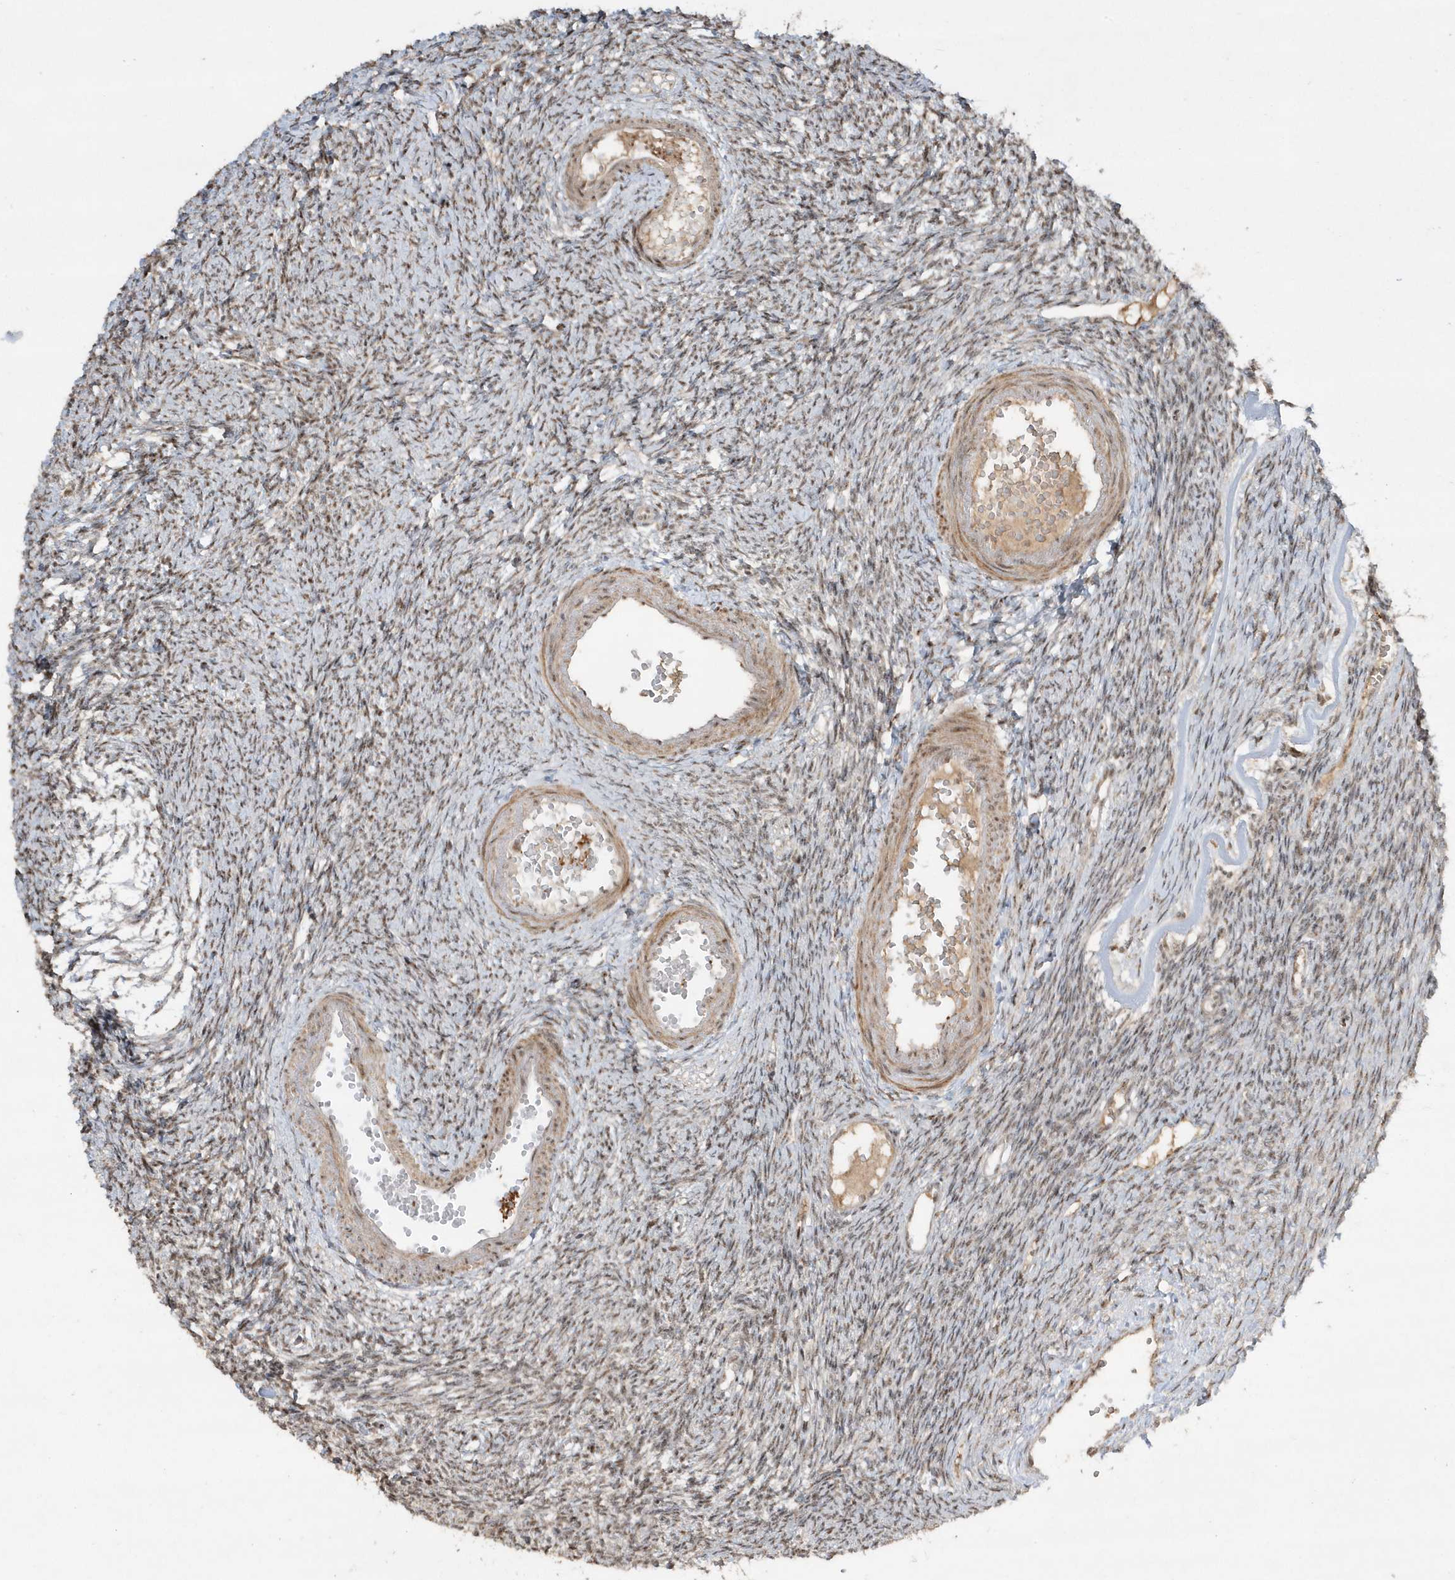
{"staining": {"intensity": "strong", "quantity": ">75%", "location": "nuclear"}, "tissue": "ovary", "cell_type": "Follicle cells", "image_type": "normal", "snomed": [{"axis": "morphology", "description": "Normal tissue, NOS"}, {"axis": "morphology", "description": "Cyst, NOS"}, {"axis": "topography", "description": "Ovary"}], "caption": "DAB immunohistochemical staining of unremarkable human ovary exhibits strong nuclear protein positivity in about >75% of follicle cells. The protein of interest is stained brown, and the nuclei are stained in blue (DAB (3,3'-diaminobenzidine) IHC with brightfield microscopy, high magnification).", "gene": "POLR3B", "patient": {"sex": "female", "age": 33}}